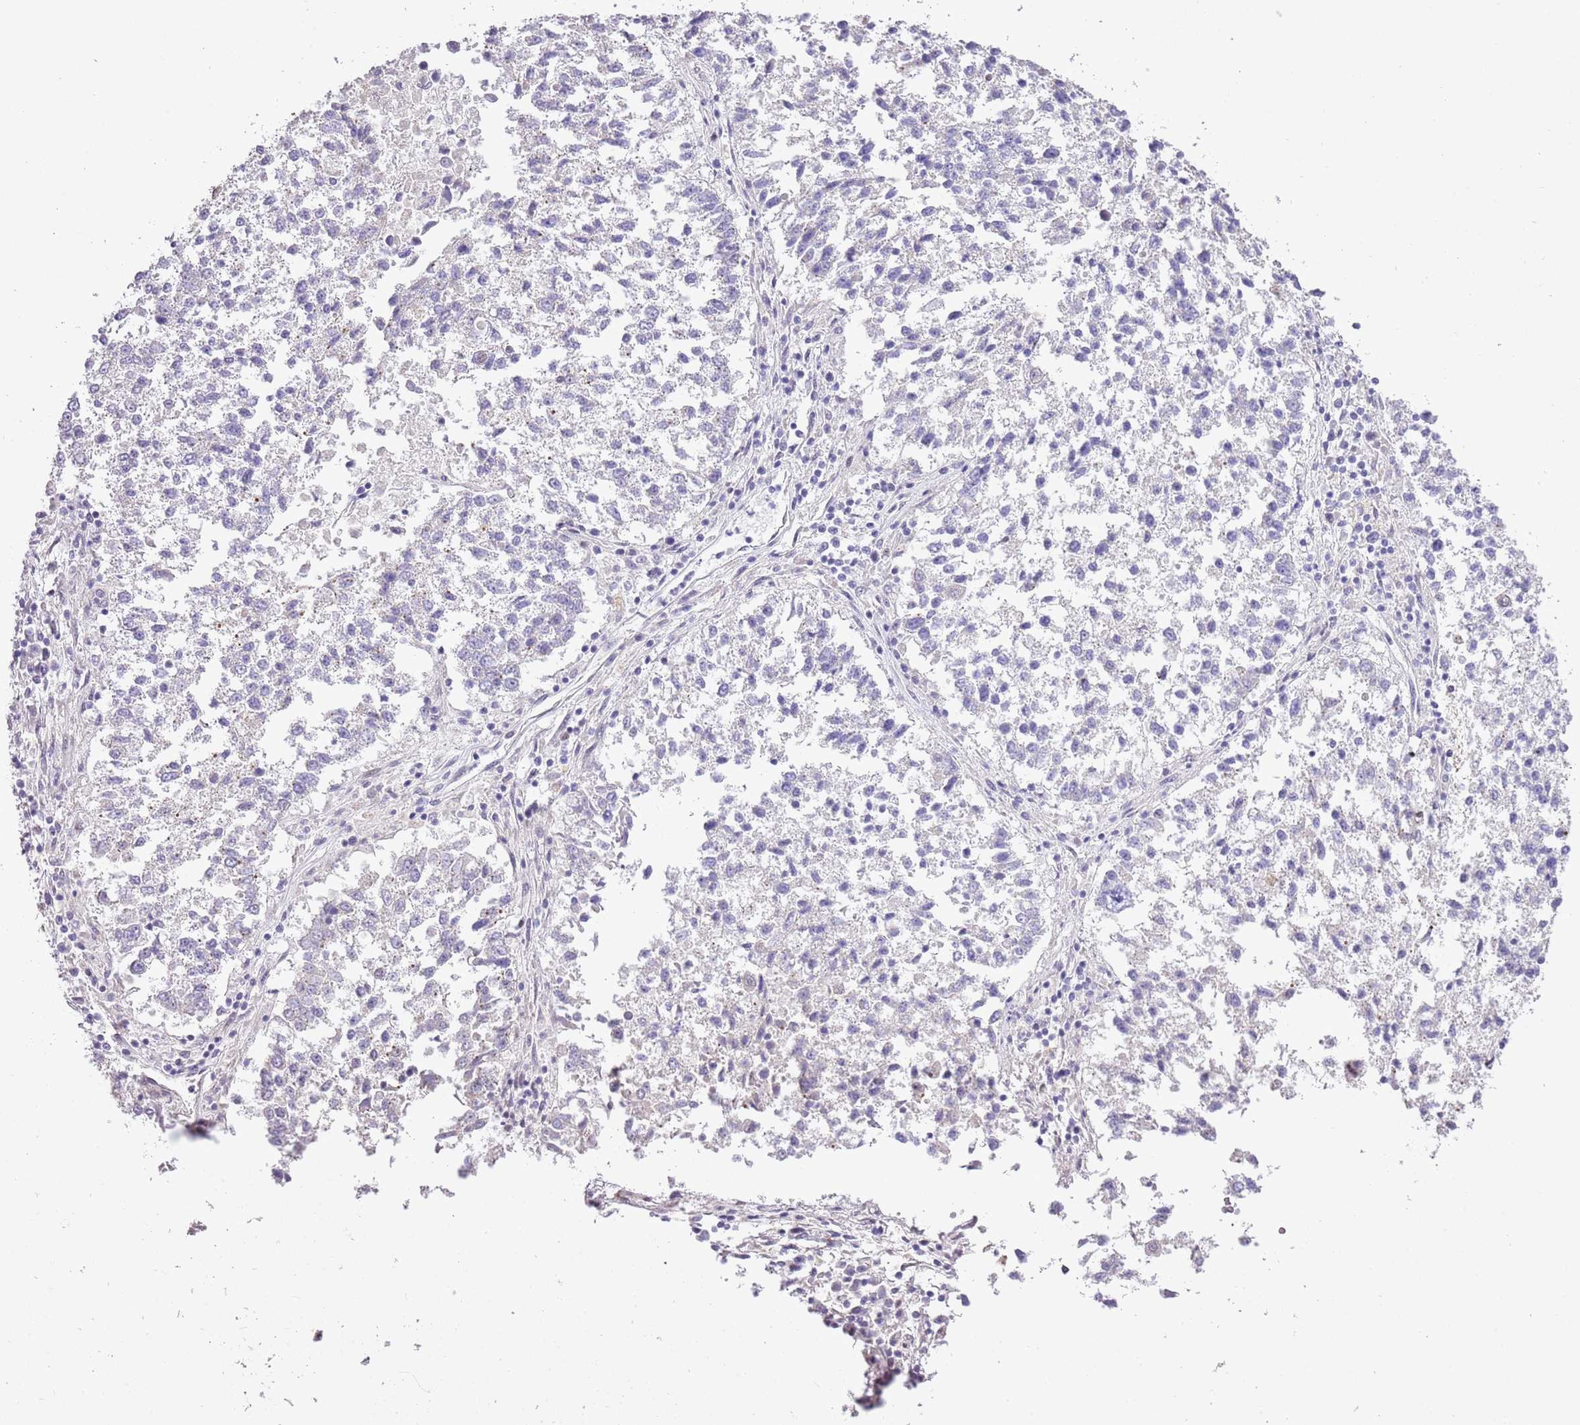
{"staining": {"intensity": "negative", "quantity": "none", "location": "none"}, "tissue": "lung cancer", "cell_type": "Tumor cells", "image_type": "cancer", "snomed": [{"axis": "morphology", "description": "Squamous cell carcinoma, NOS"}, {"axis": "topography", "description": "Lung"}], "caption": "An immunohistochemistry (IHC) micrograph of lung cancer is shown. There is no staining in tumor cells of lung cancer. Brightfield microscopy of immunohistochemistry (IHC) stained with DAB (brown) and hematoxylin (blue), captured at high magnification.", "gene": "NACC2", "patient": {"sex": "male", "age": 73}}